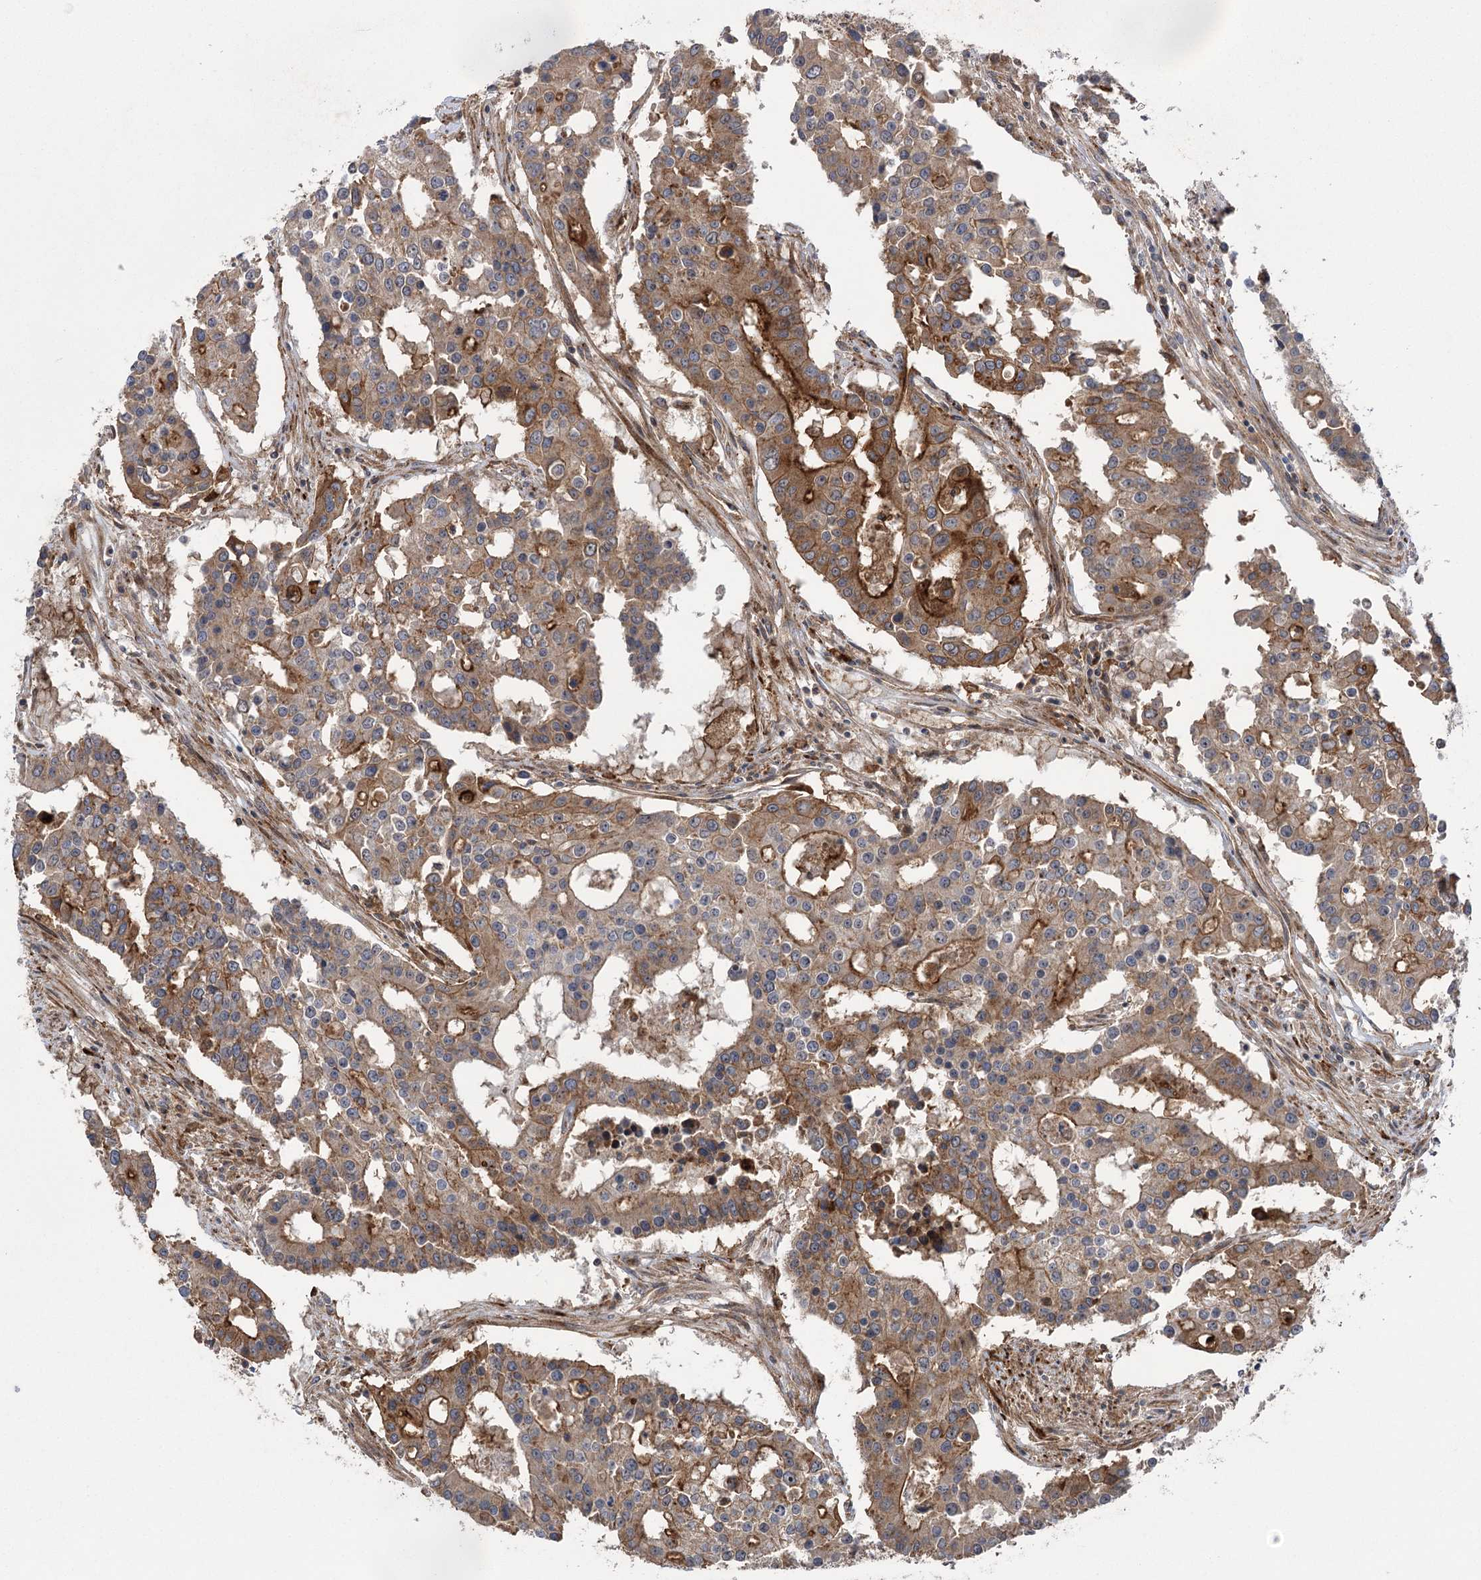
{"staining": {"intensity": "moderate", "quantity": ">75%", "location": "cytoplasmic/membranous"}, "tissue": "colorectal cancer", "cell_type": "Tumor cells", "image_type": "cancer", "snomed": [{"axis": "morphology", "description": "Adenocarcinoma, NOS"}, {"axis": "topography", "description": "Colon"}], "caption": "An image showing moderate cytoplasmic/membranous staining in about >75% of tumor cells in colorectal cancer (adenocarcinoma), as visualized by brown immunohistochemical staining.", "gene": "KCNN2", "patient": {"sex": "male", "age": 77}}